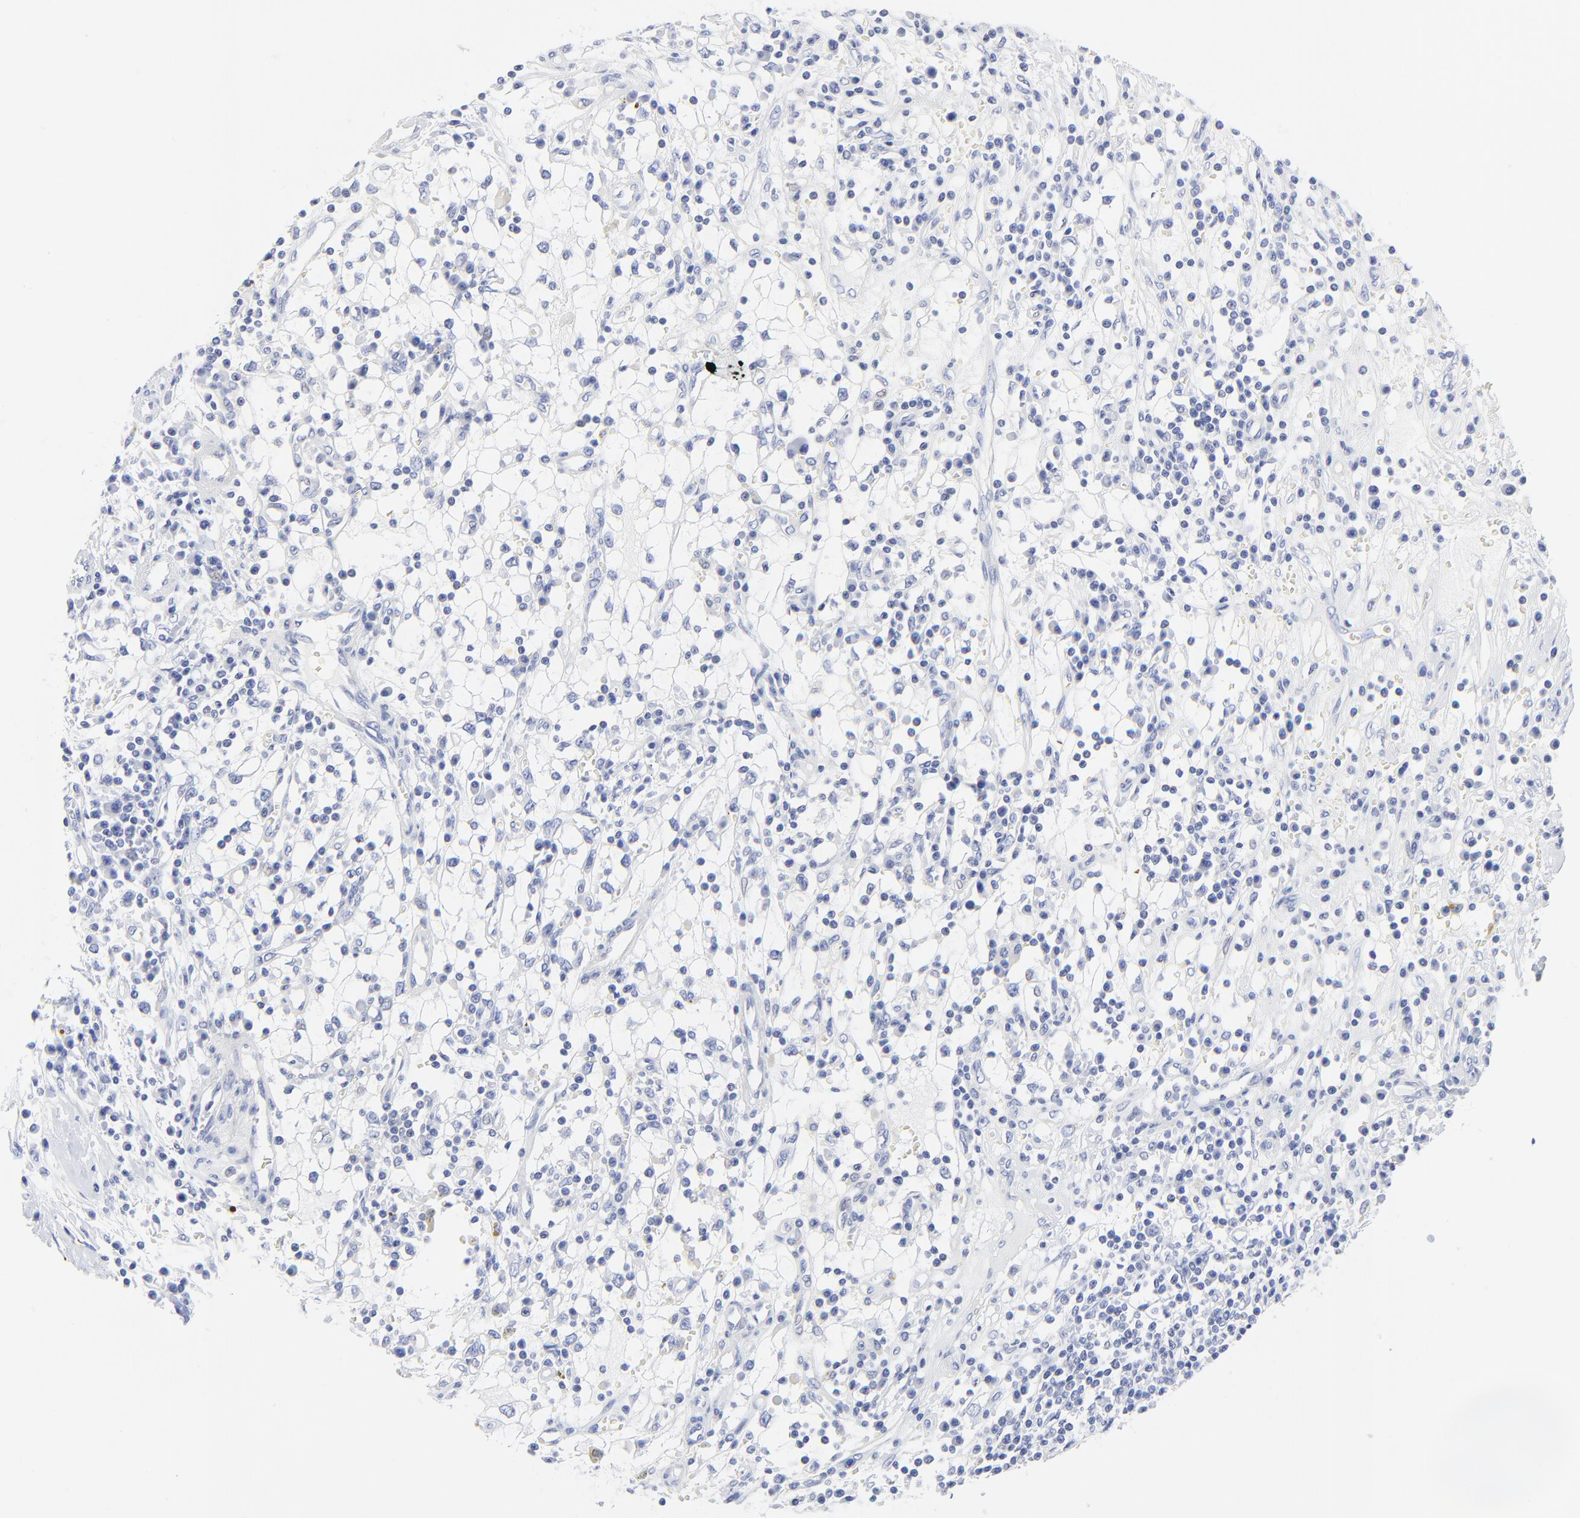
{"staining": {"intensity": "negative", "quantity": "none", "location": "none"}, "tissue": "renal cancer", "cell_type": "Tumor cells", "image_type": "cancer", "snomed": [{"axis": "morphology", "description": "Adenocarcinoma, NOS"}, {"axis": "topography", "description": "Kidney"}], "caption": "Immunohistochemistry photomicrograph of neoplastic tissue: human renal cancer stained with DAB demonstrates no significant protein positivity in tumor cells.", "gene": "PSD3", "patient": {"sex": "male", "age": 82}}